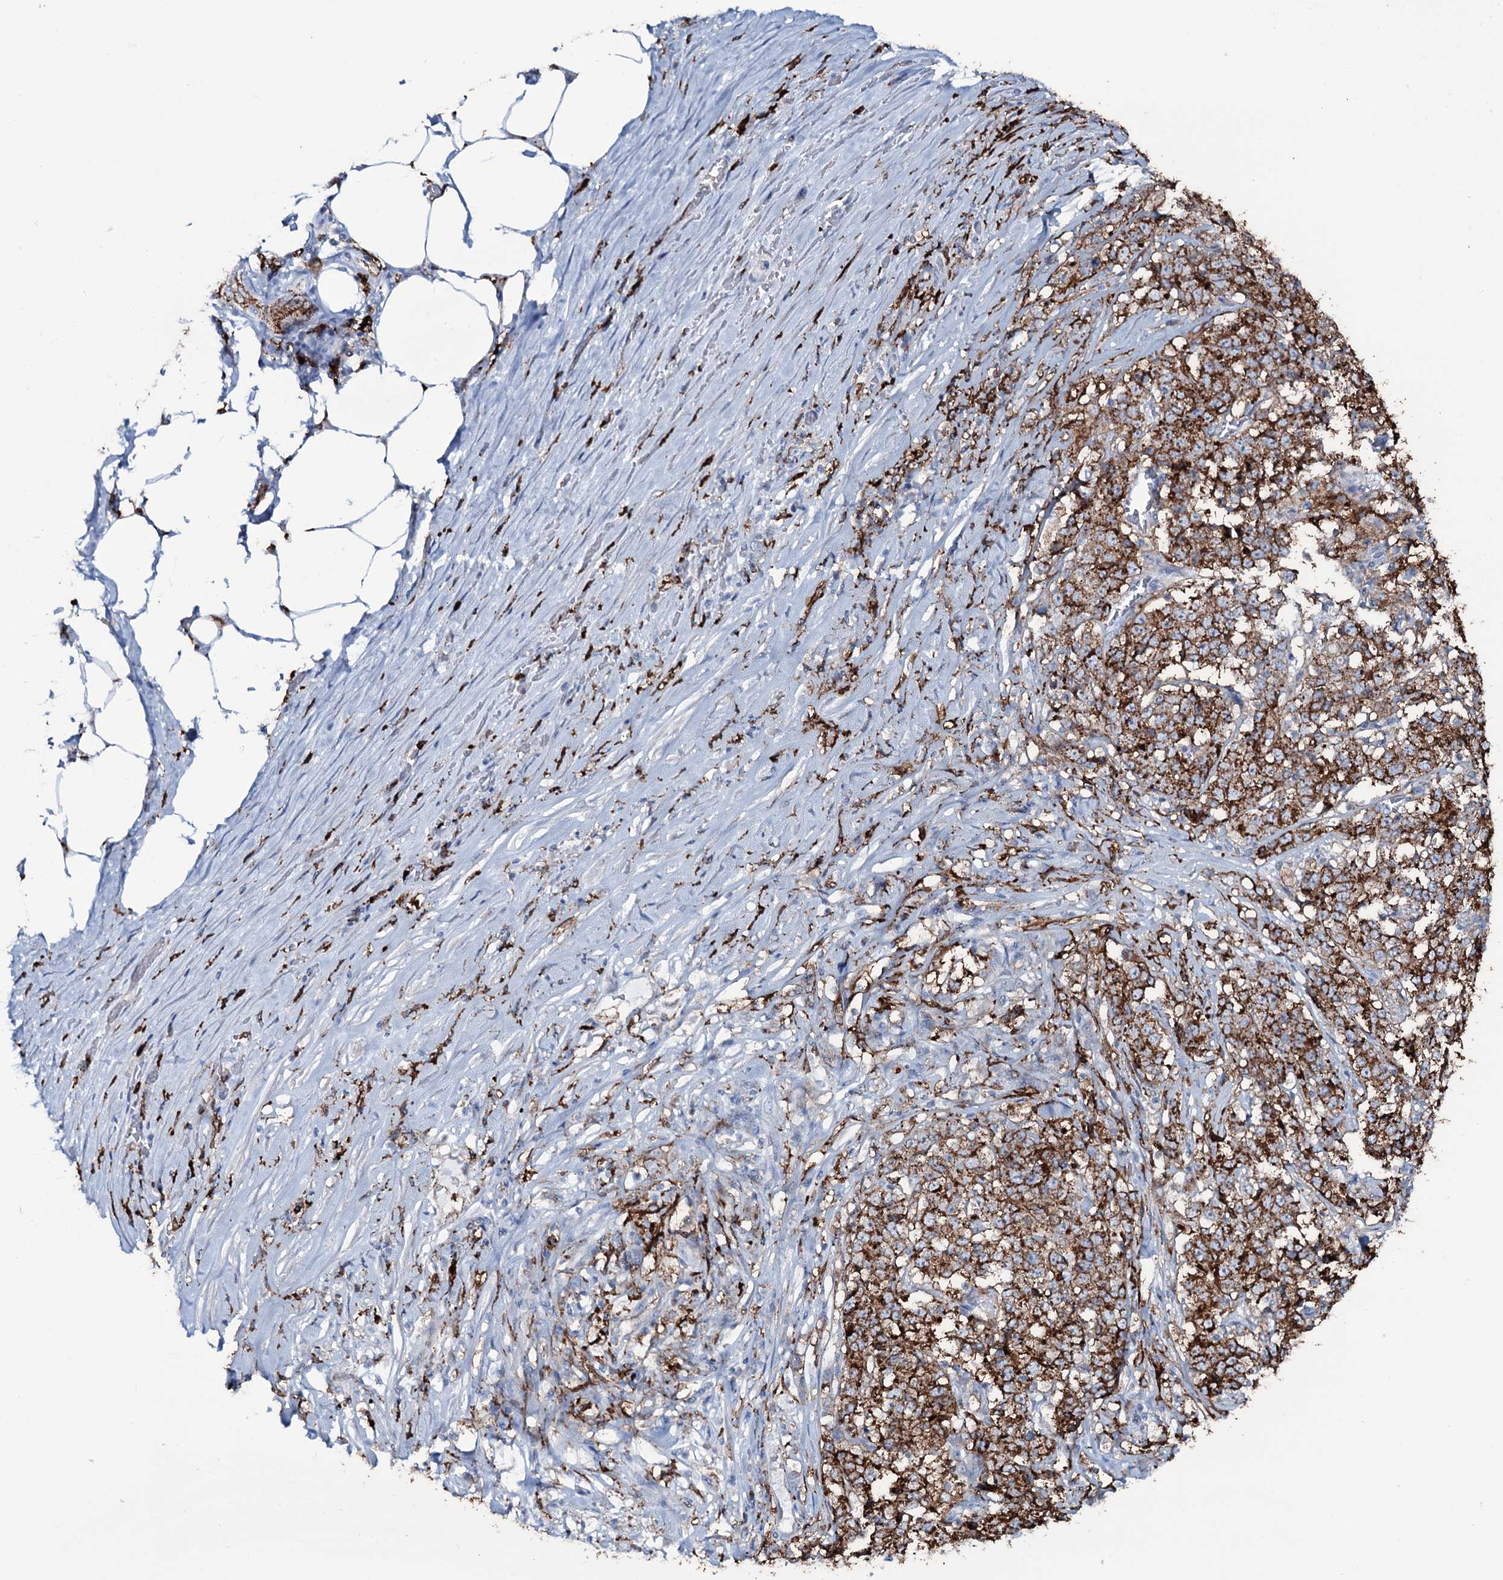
{"staining": {"intensity": "strong", "quantity": ">75%", "location": "cytoplasmic/membranous"}, "tissue": "stomach cancer", "cell_type": "Tumor cells", "image_type": "cancer", "snomed": [{"axis": "morphology", "description": "Adenocarcinoma, NOS"}, {"axis": "topography", "description": "Stomach"}], "caption": "This is an image of IHC staining of stomach cancer (adenocarcinoma), which shows strong staining in the cytoplasmic/membranous of tumor cells.", "gene": "OSBPL2", "patient": {"sex": "male", "age": 59}}